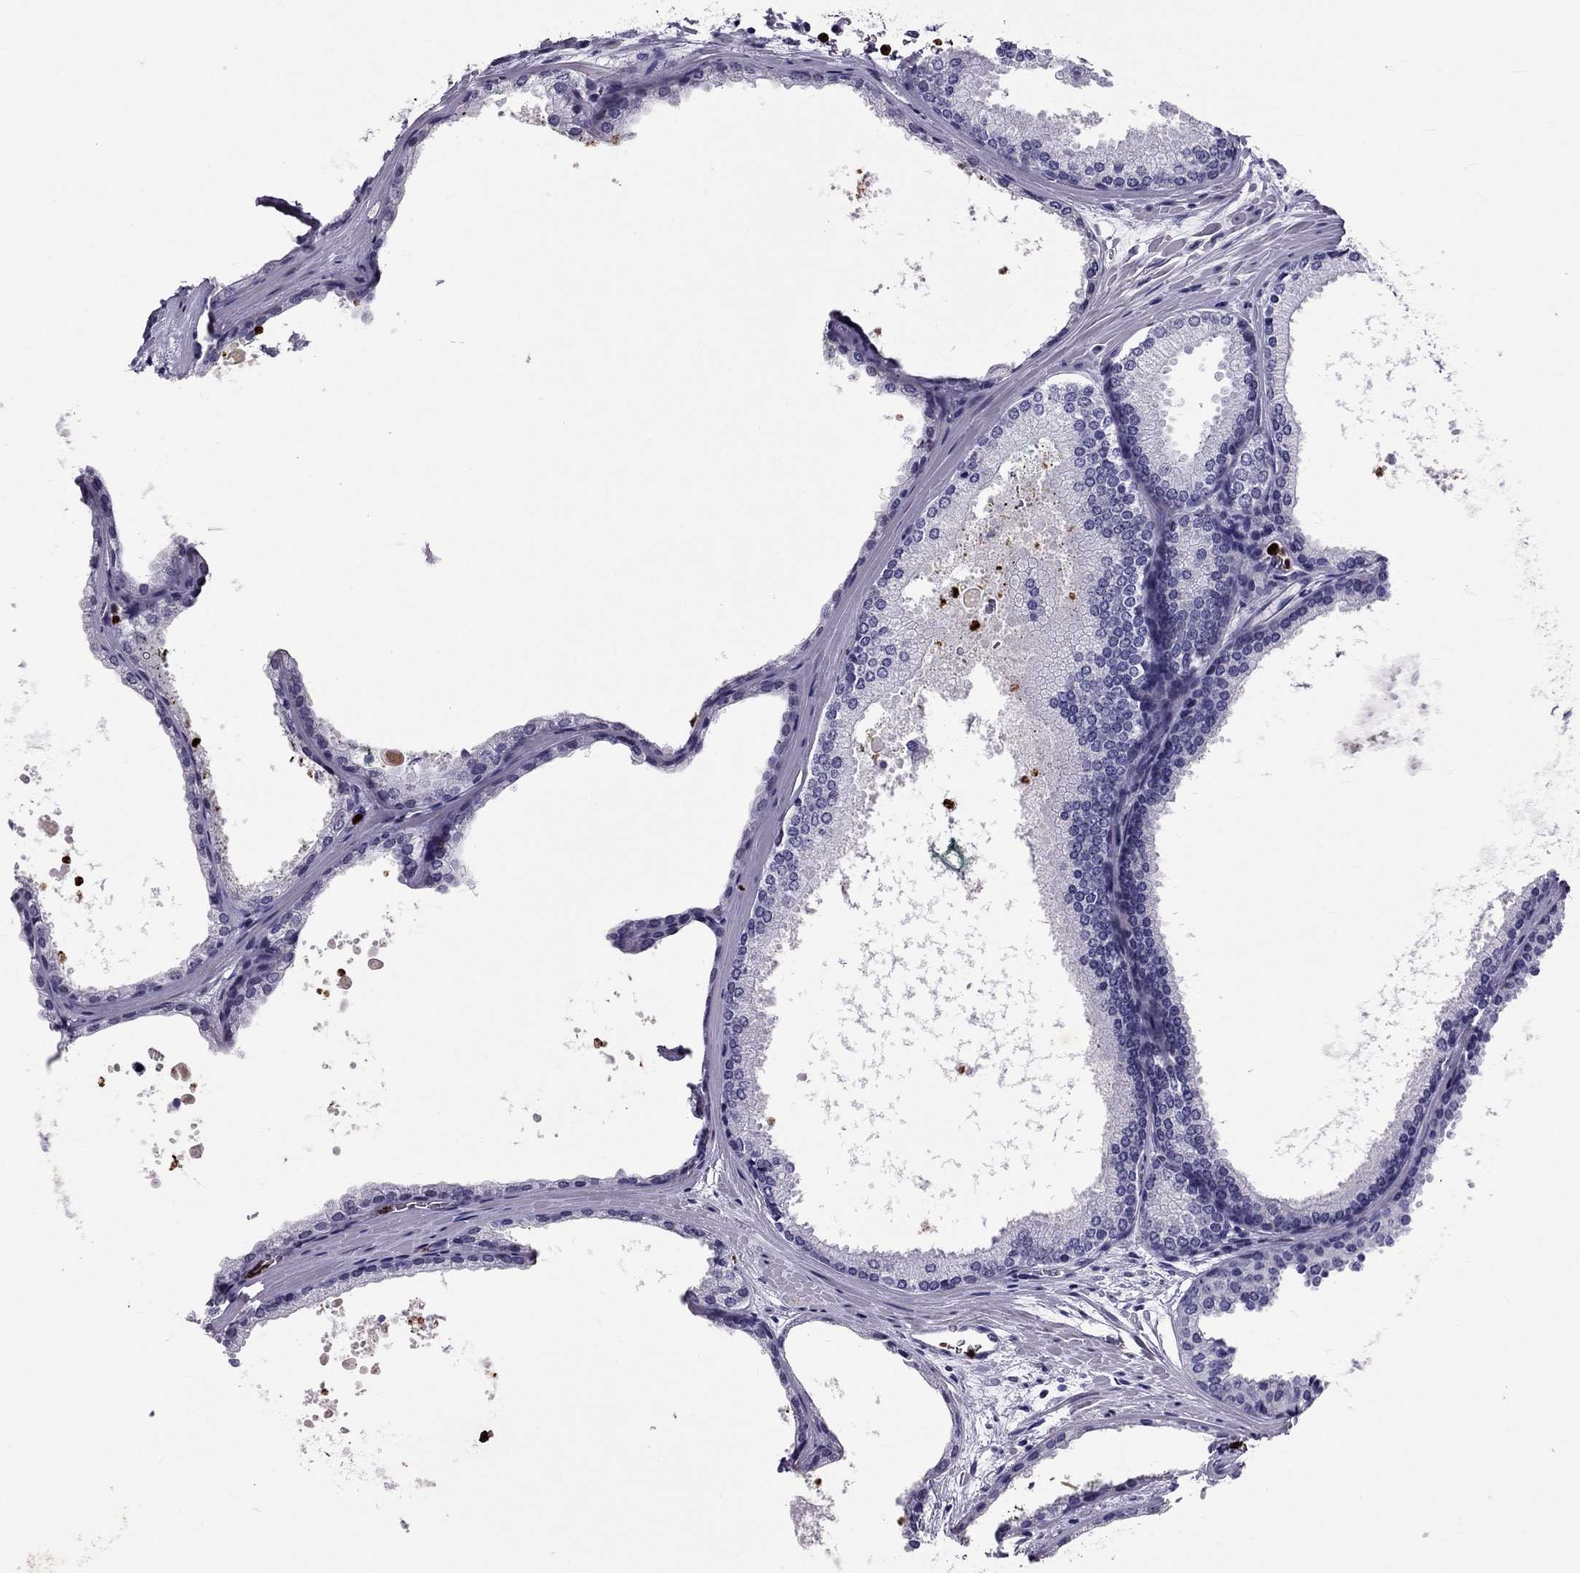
{"staining": {"intensity": "negative", "quantity": "none", "location": "none"}, "tissue": "prostate cancer", "cell_type": "Tumor cells", "image_type": "cancer", "snomed": [{"axis": "morphology", "description": "Adenocarcinoma, Low grade"}, {"axis": "topography", "description": "Prostate"}], "caption": "The histopathology image demonstrates no staining of tumor cells in prostate cancer (low-grade adenocarcinoma).", "gene": "CCL27", "patient": {"sex": "male", "age": 56}}